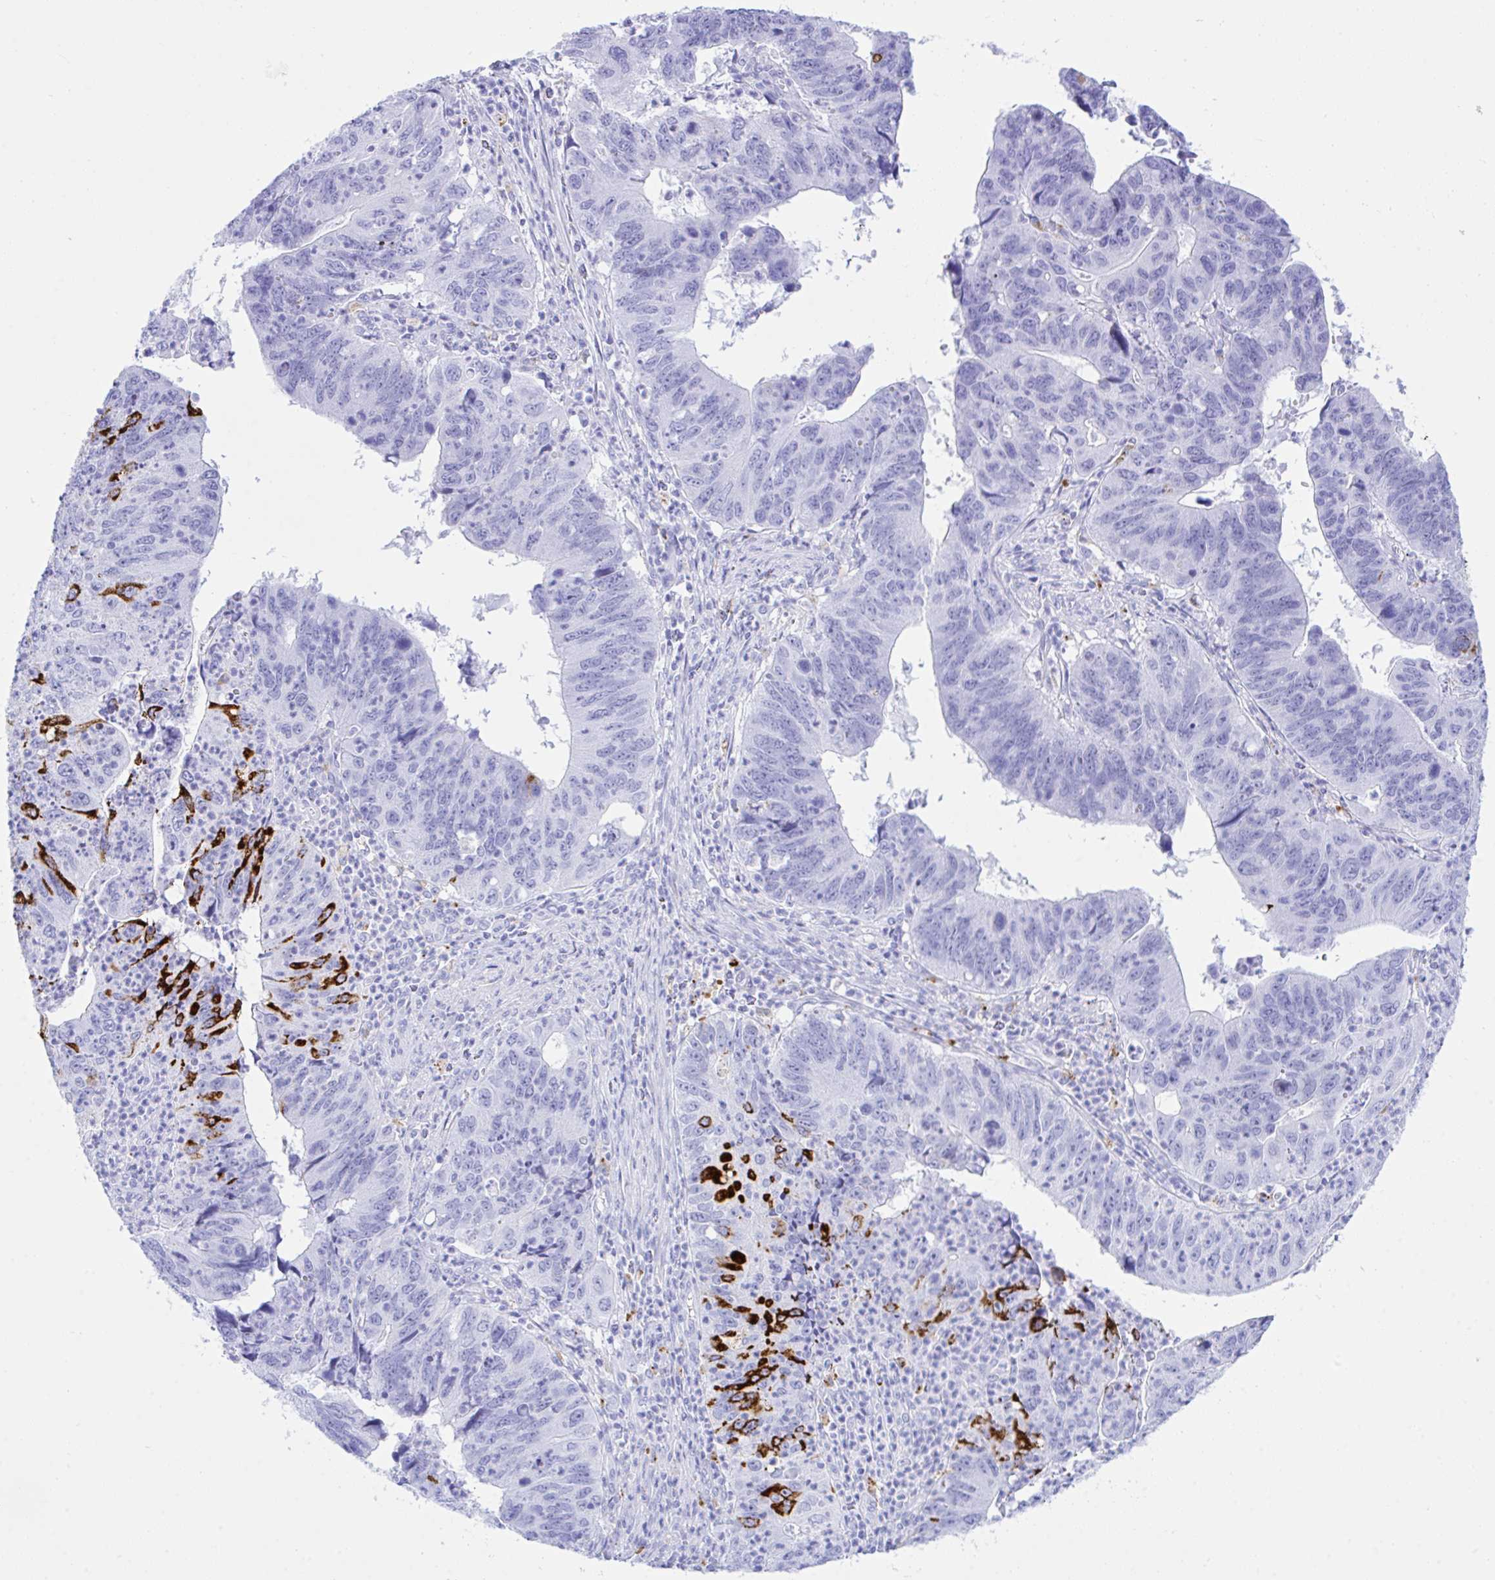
{"staining": {"intensity": "strong", "quantity": "<25%", "location": "cytoplasmic/membranous"}, "tissue": "stomach cancer", "cell_type": "Tumor cells", "image_type": "cancer", "snomed": [{"axis": "morphology", "description": "Adenocarcinoma, NOS"}, {"axis": "topography", "description": "Stomach"}], "caption": "A brown stain highlights strong cytoplasmic/membranous staining of a protein in human stomach cancer tumor cells. (DAB (3,3'-diaminobenzidine) IHC, brown staining for protein, blue staining for nuclei).", "gene": "SELENOV", "patient": {"sex": "male", "age": 59}}